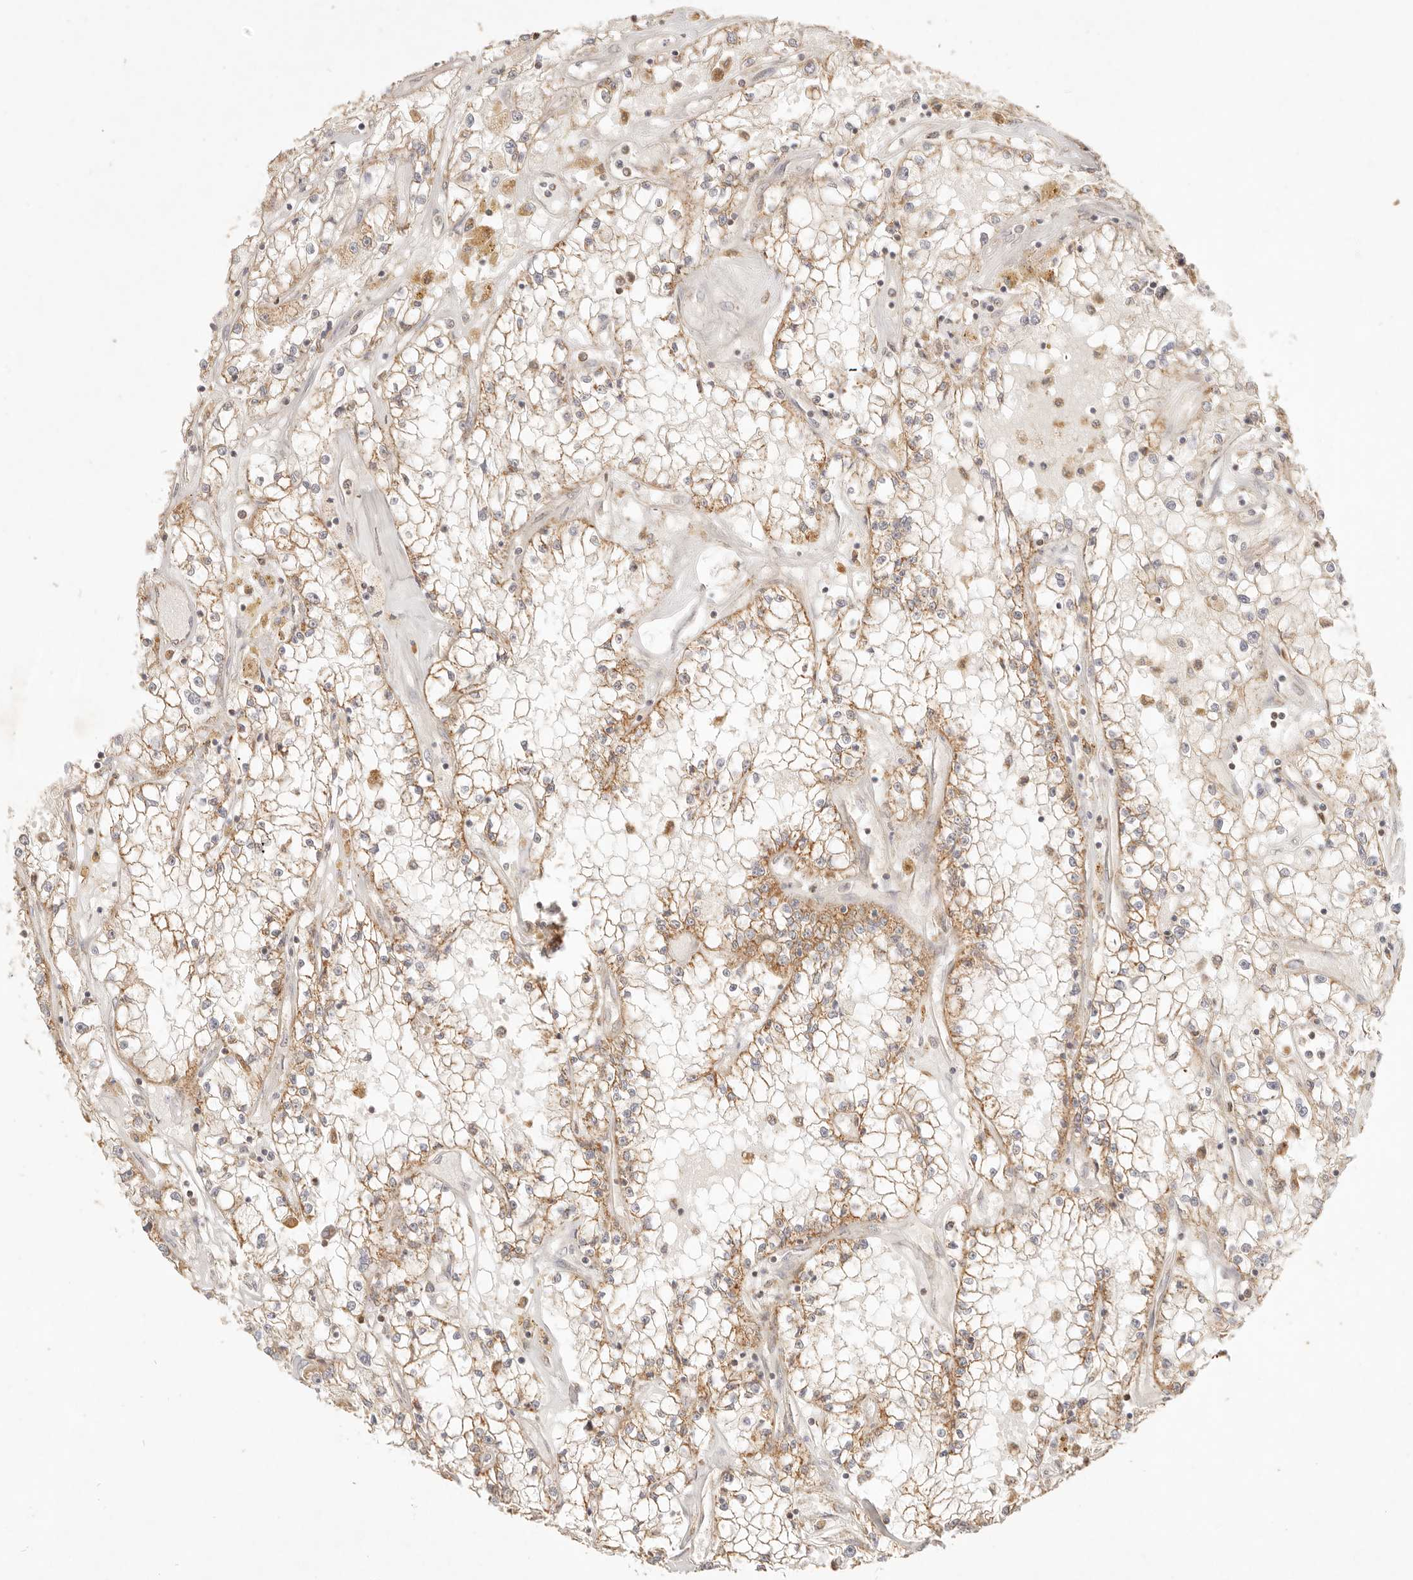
{"staining": {"intensity": "moderate", "quantity": ">75%", "location": "cytoplasmic/membranous"}, "tissue": "renal cancer", "cell_type": "Tumor cells", "image_type": "cancer", "snomed": [{"axis": "morphology", "description": "Adenocarcinoma, NOS"}, {"axis": "topography", "description": "Kidney"}], "caption": "Renal cancer stained for a protein (brown) reveals moderate cytoplasmic/membranous positive positivity in about >75% of tumor cells.", "gene": "CPLANE2", "patient": {"sex": "male", "age": 56}}